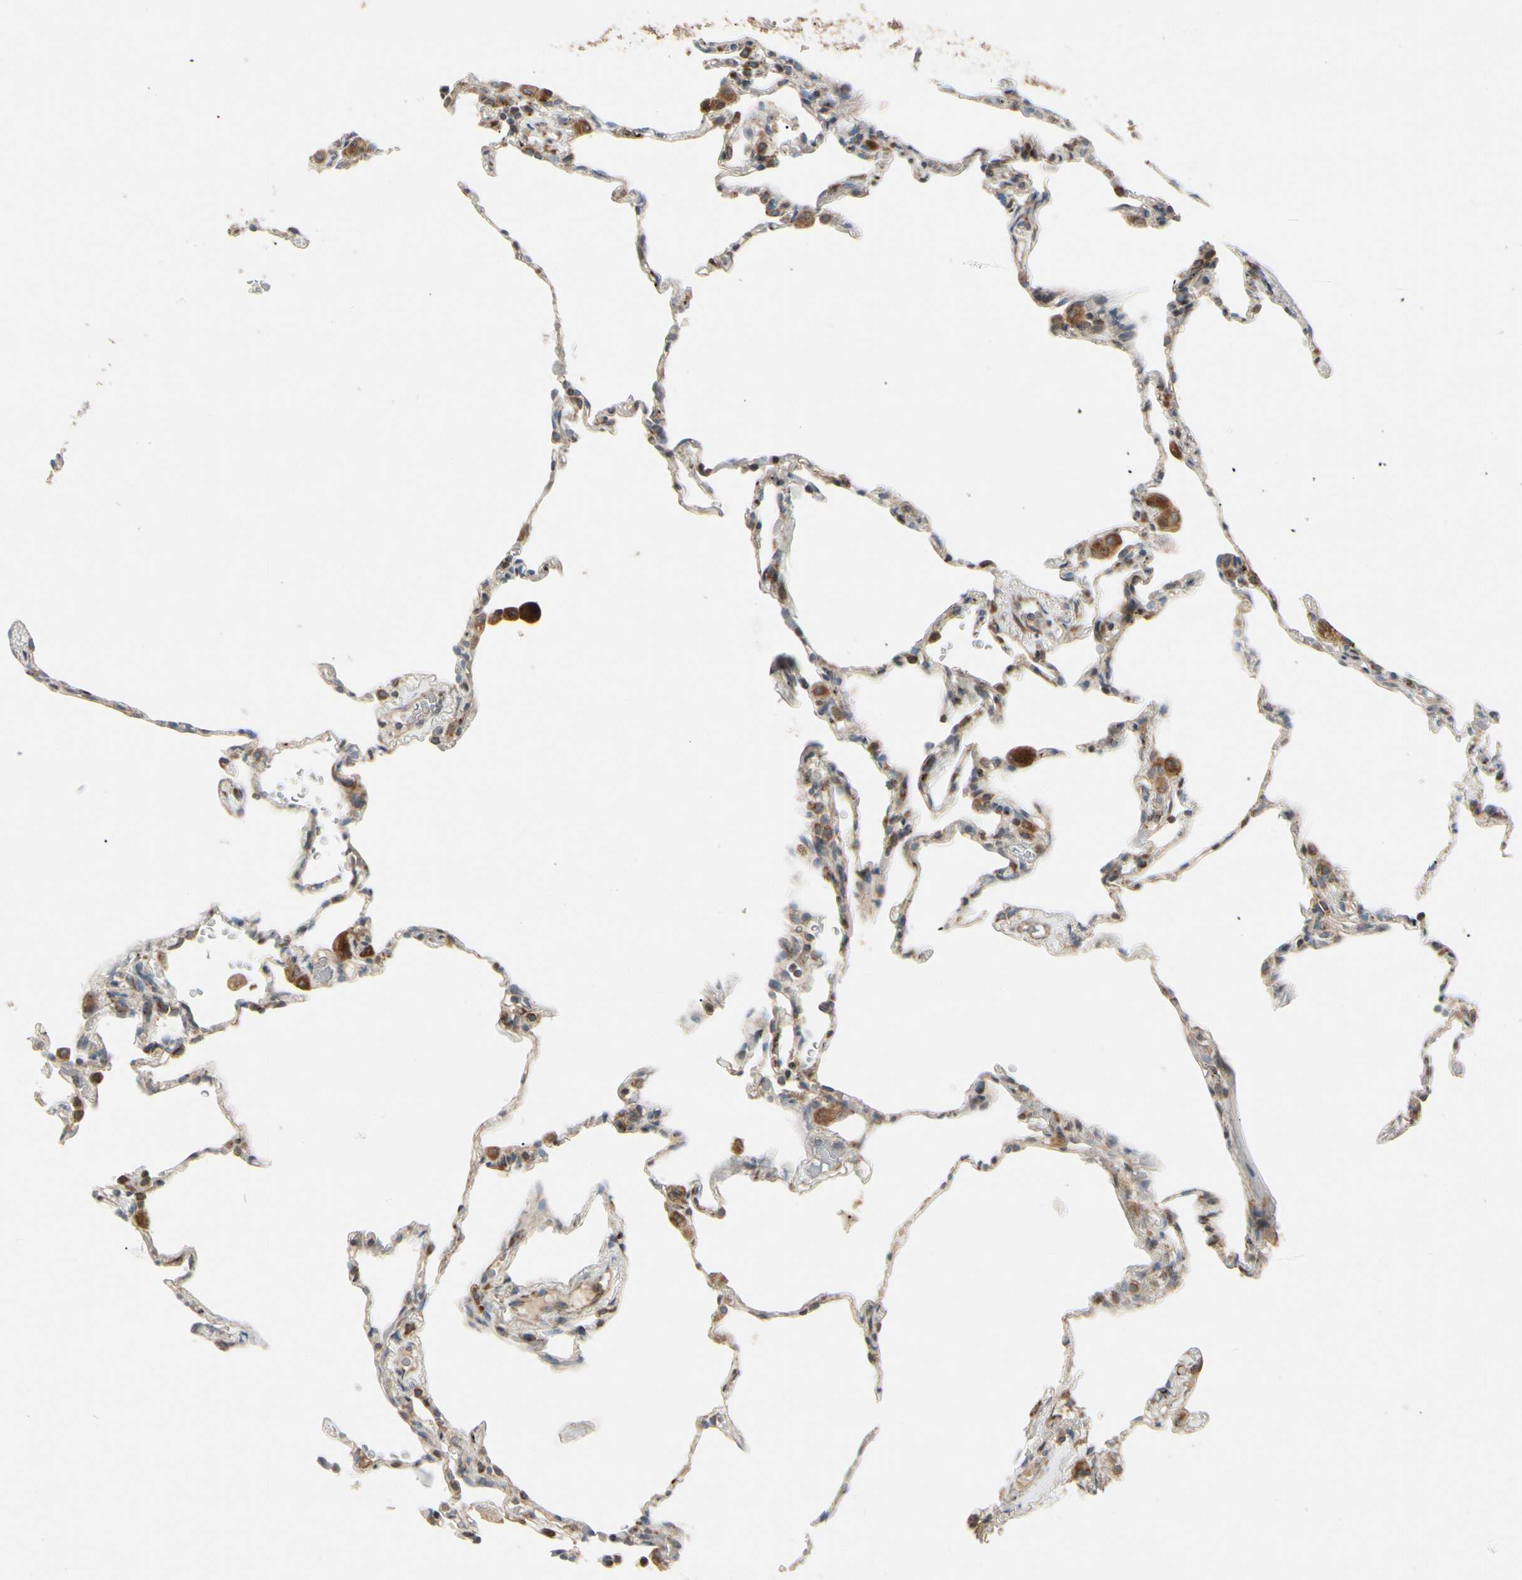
{"staining": {"intensity": "weak", "quantity": ">75%", "location": "cytoplasmic/membranous"}, "tissue": "lung", "cell_type": "Alveolar cells", "image_type": "normal", "snomed": [{"axis": "morphology", "description": "Normal tissue, NOS"}, {"axis": "topography", "description": "Lung"}], "caption": "Alveolar cells reveal weak cytoplasmic/membranous expression in approximately >75% of cells in normal lung. (DAB IHC, brown staining for protein, blue staining for nuclei).", "gene": "MRPL9", "patient": {"sex": "male", "age": 59}}